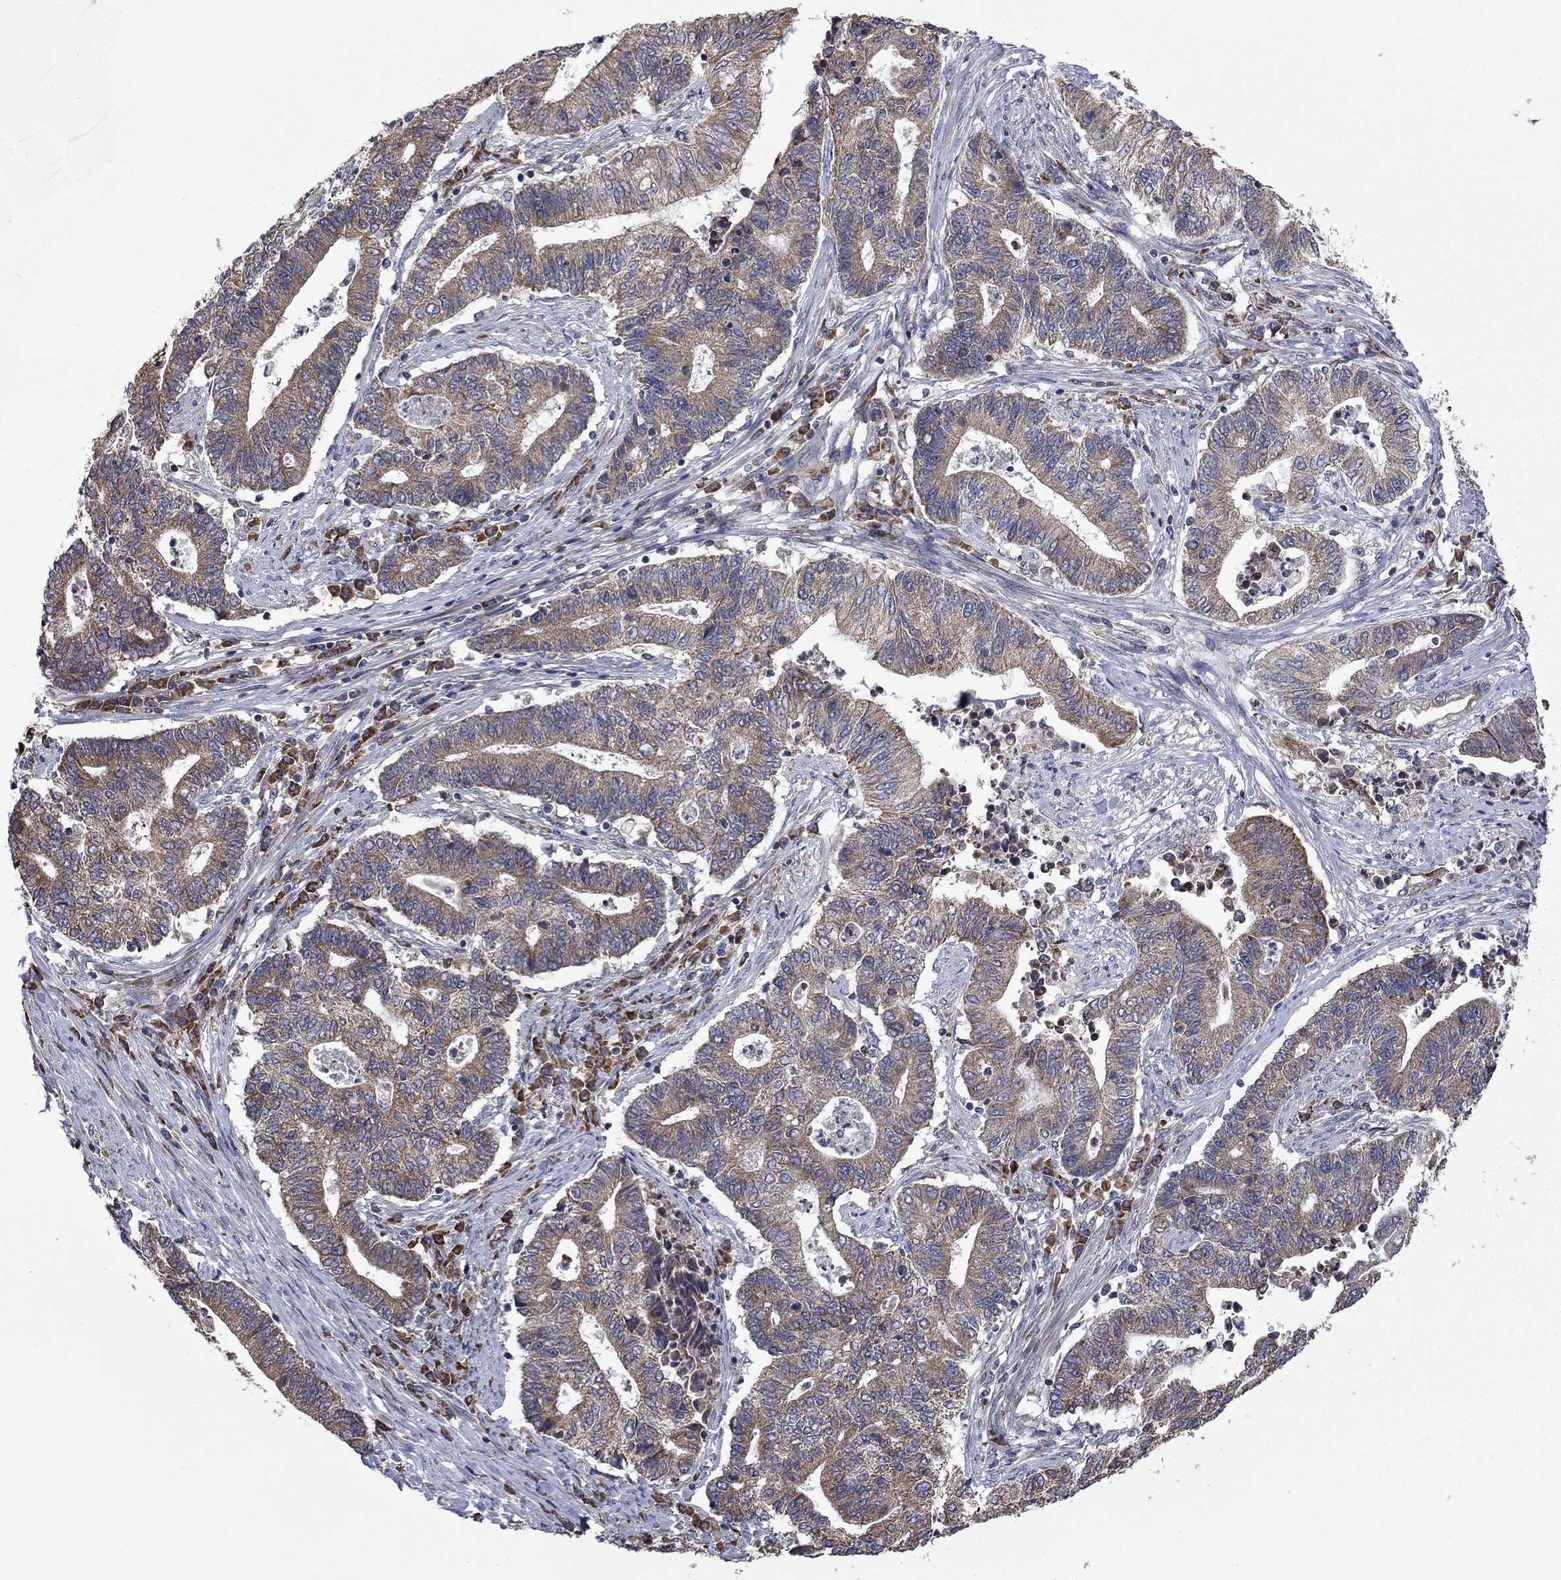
{"staining": {"intensity": "moderate", "quantity": ">75%", "location": "cytoplasmic/membranous"}, "tissue": "endometrial cancer", "cell_type": "Tumor cells", "image_type": "cancer", "snomed": [{"axis": "morphology", "description": "Adenocarcinoma, NOS"}, {"axis": "topography", "description": "Uterus"}, {"axis": "topography", "description": "Endometrium"}], "caption": "This histopathology image reveals immunohistochemistry staining of human endometrial adenocarcinoma, with medium moderate cytoplasmic/membranous expression in approximately >75% of tumor cells.", "gene": "FURIN", "patient": {"sex": "female", "age": 54}}